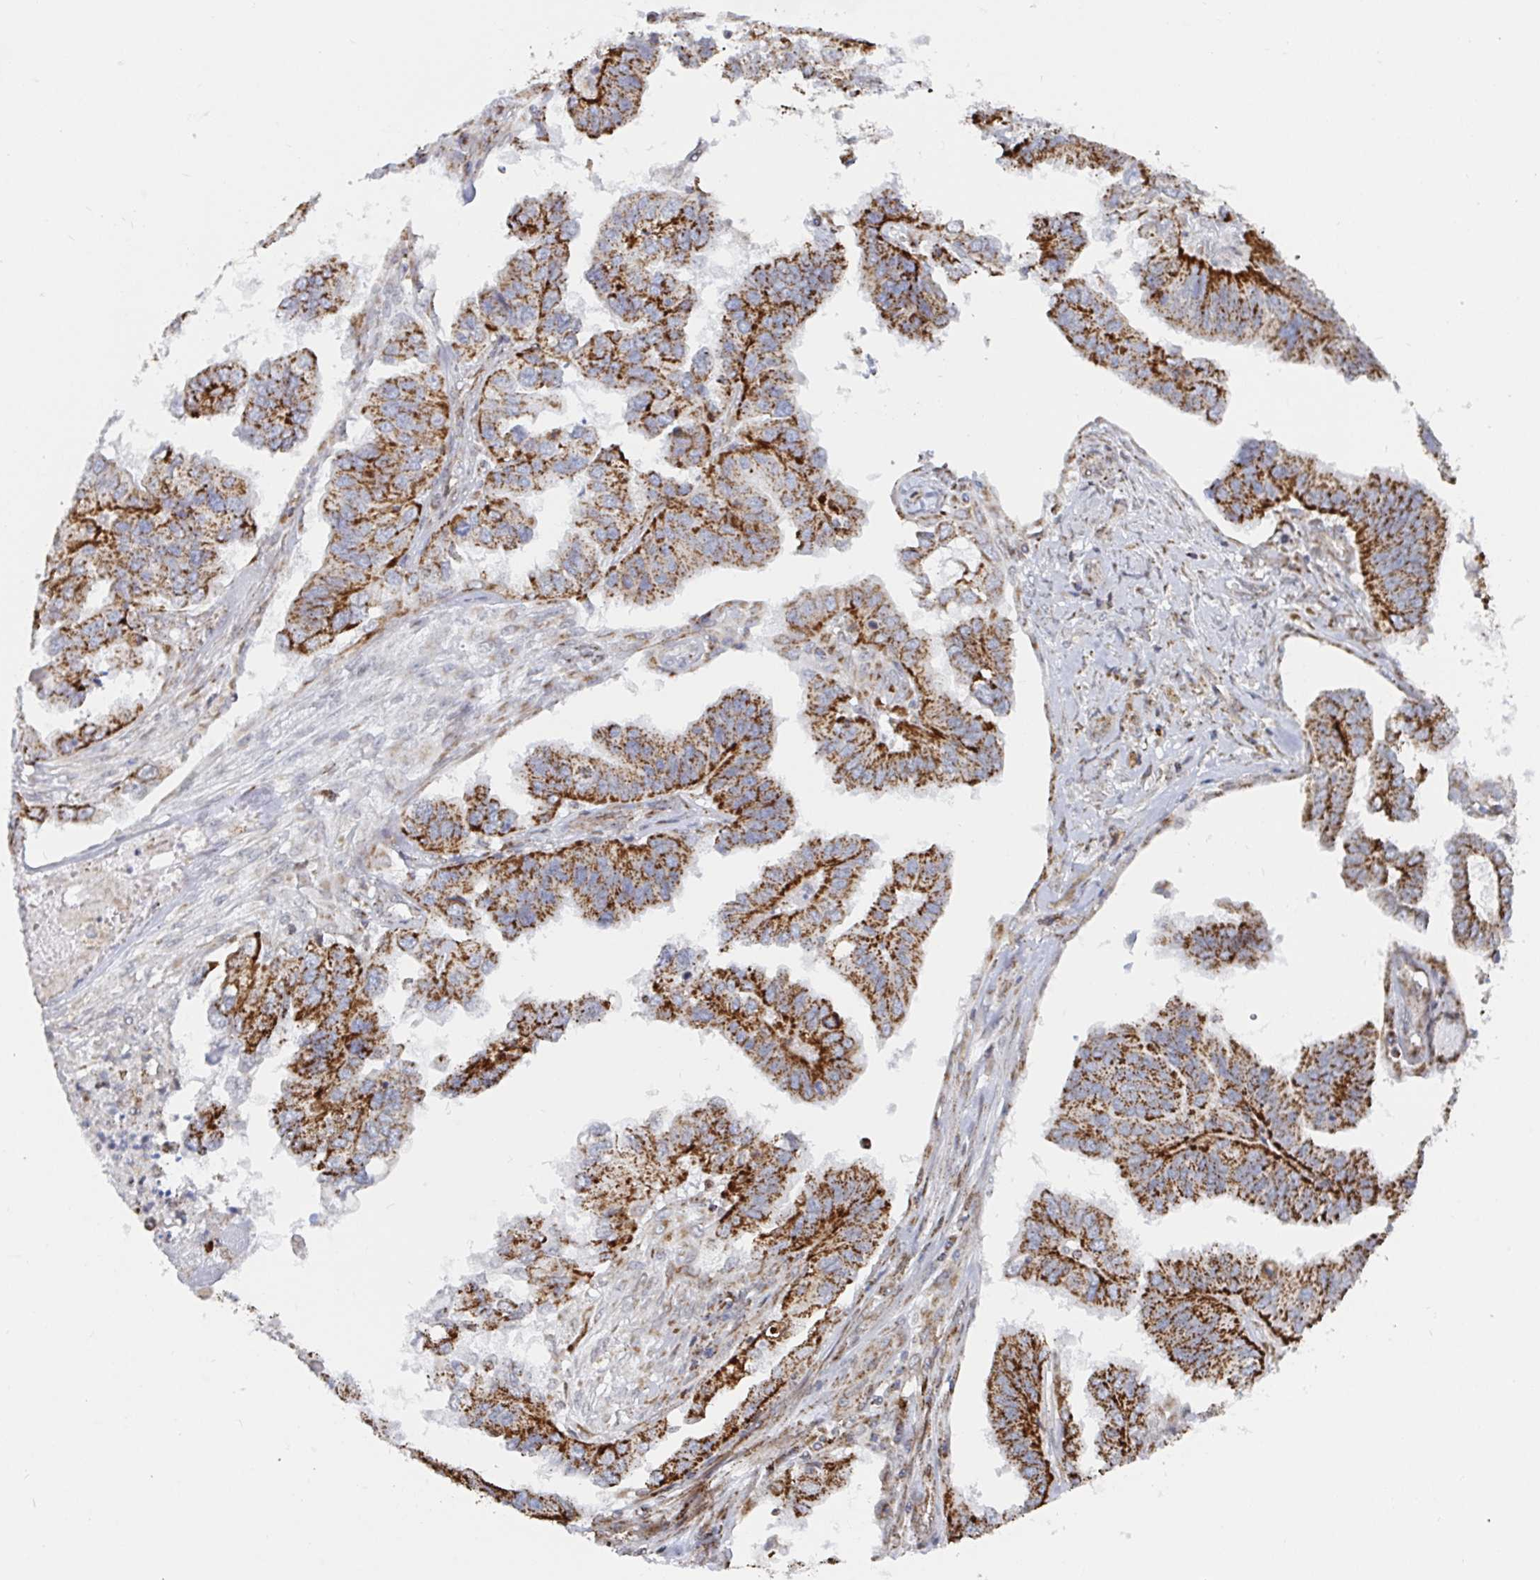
{"staining": {"intensity": "strong", "quantity": ">75%", "location": "cytoplasmic/membranous"}, "tissue": "ovarian cancer", "cell_type": "Tumor cells", "image_type": "cancer", "snomed": [{"axis": "morphology", "description": "Cystadenocarcinoma, serous, NOS"}, {"axis": "topography", "description": "Ovary"}], "caption": "An IHC image of neoplastic tissue is shown. Protein staining in brown labels strong cytoplasmic/membranous positivity in ovarian serous cystadenocarcinoma within tumor cells. (IHC, brightfield microscopy, high magnification).", "gene": "STARD8", "patient": {"sex": "female", "age": 79}}